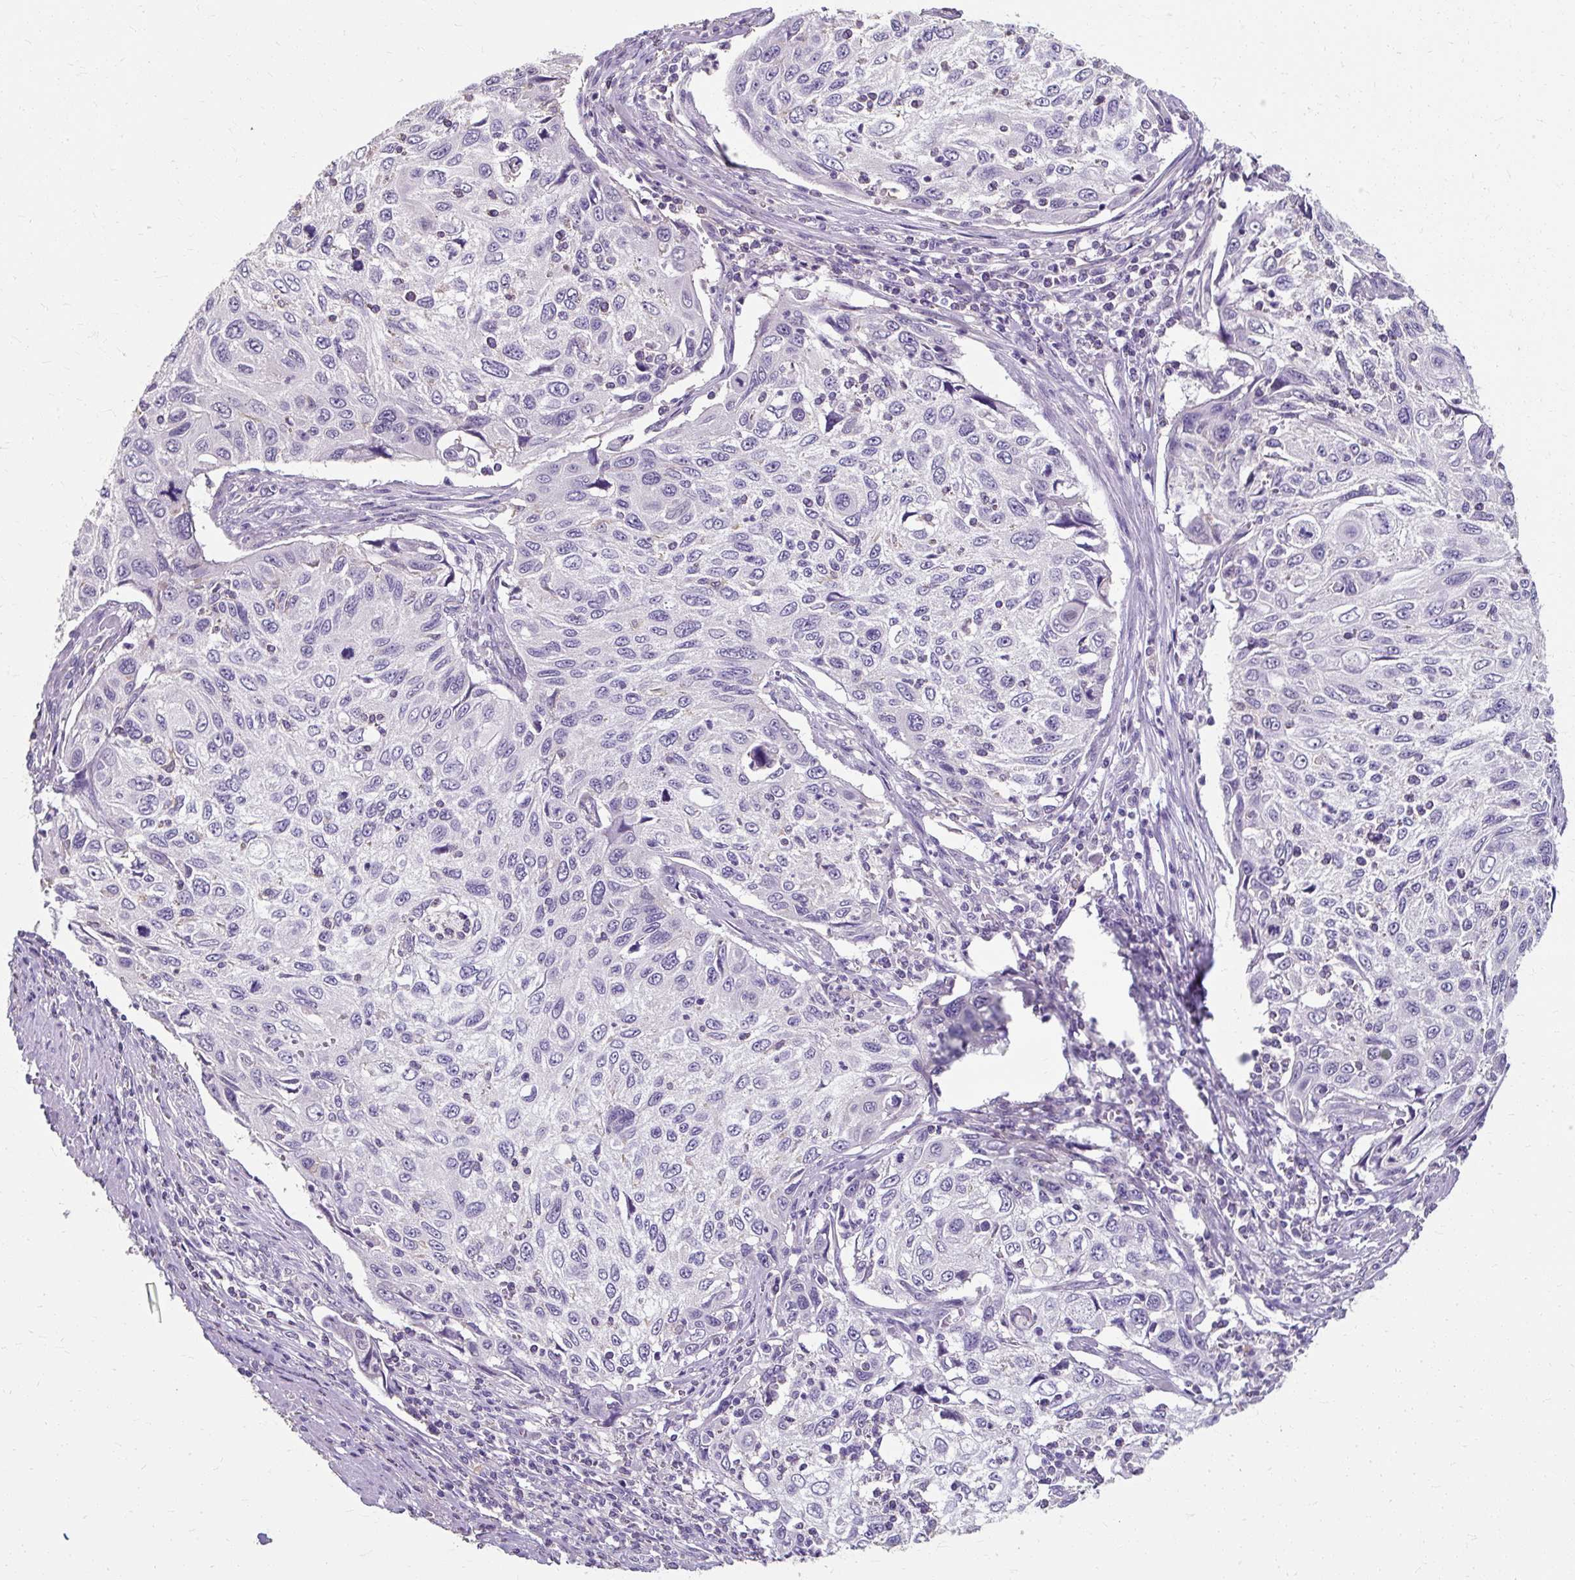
{"staining": {"intensity": "negative", "quantity": "none", "location": "none"}, "tissue": "cervical cancer", "cell_type": "Tumor cells", "image_type": "cancer", "snomed": [{"axis": "morphology", "description": "Squamous cell carcinoma, NOS"}, {"axis": "topography", "description": "Cervix"}], "caption": "Immunohistochemical staining of human cervical cancer (squamous cell carcinoma) exhibits no significant expression in tumor cells.", "gene": "KLHL24", "patient": {"sex": "female", "age": 70}}